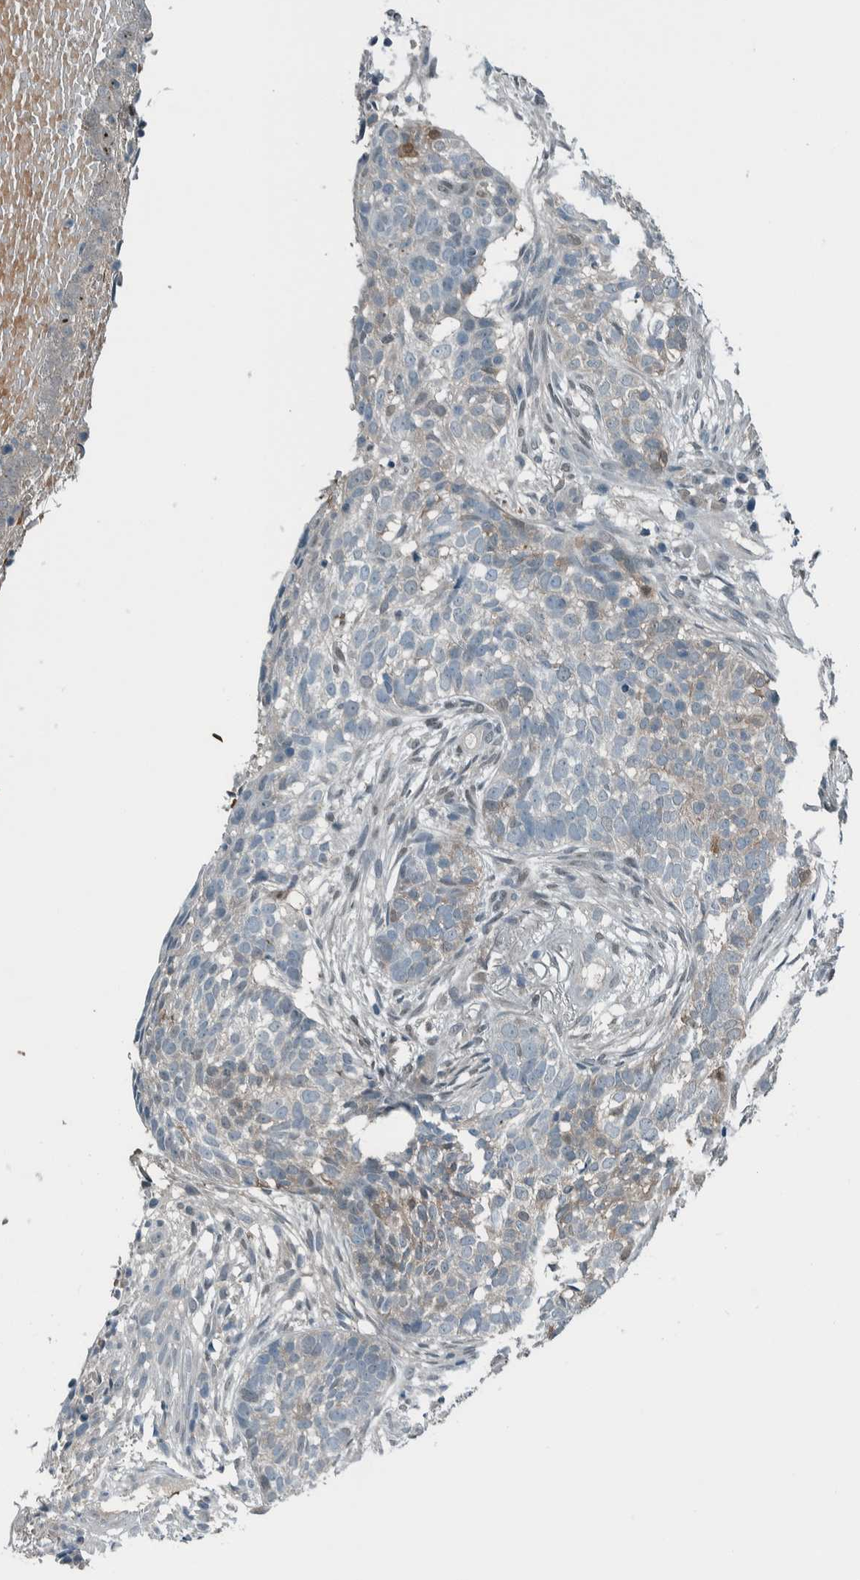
{"staining": {"intensity": "weak", "quantity": "<25%", "location": "cytoplasmic/membranous"}, "tissue": "skin cancer", "cell_type": "Tumor cells", "image_type": "cancer", "snomed": [{"axis": "morphology", "description": "Basal cell carcinoma"}, {"axis": "topography", "description": "Skin"}], "caption": "Photomicrograph shows no significant protein staining in tumor cells of skin cancer. The staining was performed using DAB (3,3'-diaminobenzidine) to visualize the protein expression in brown, while the nuclei were stained in blue with hematoxylin (Magnification: 20x).", "gene": "ALAD", "patient": {"sex": "male", "age": 85}}